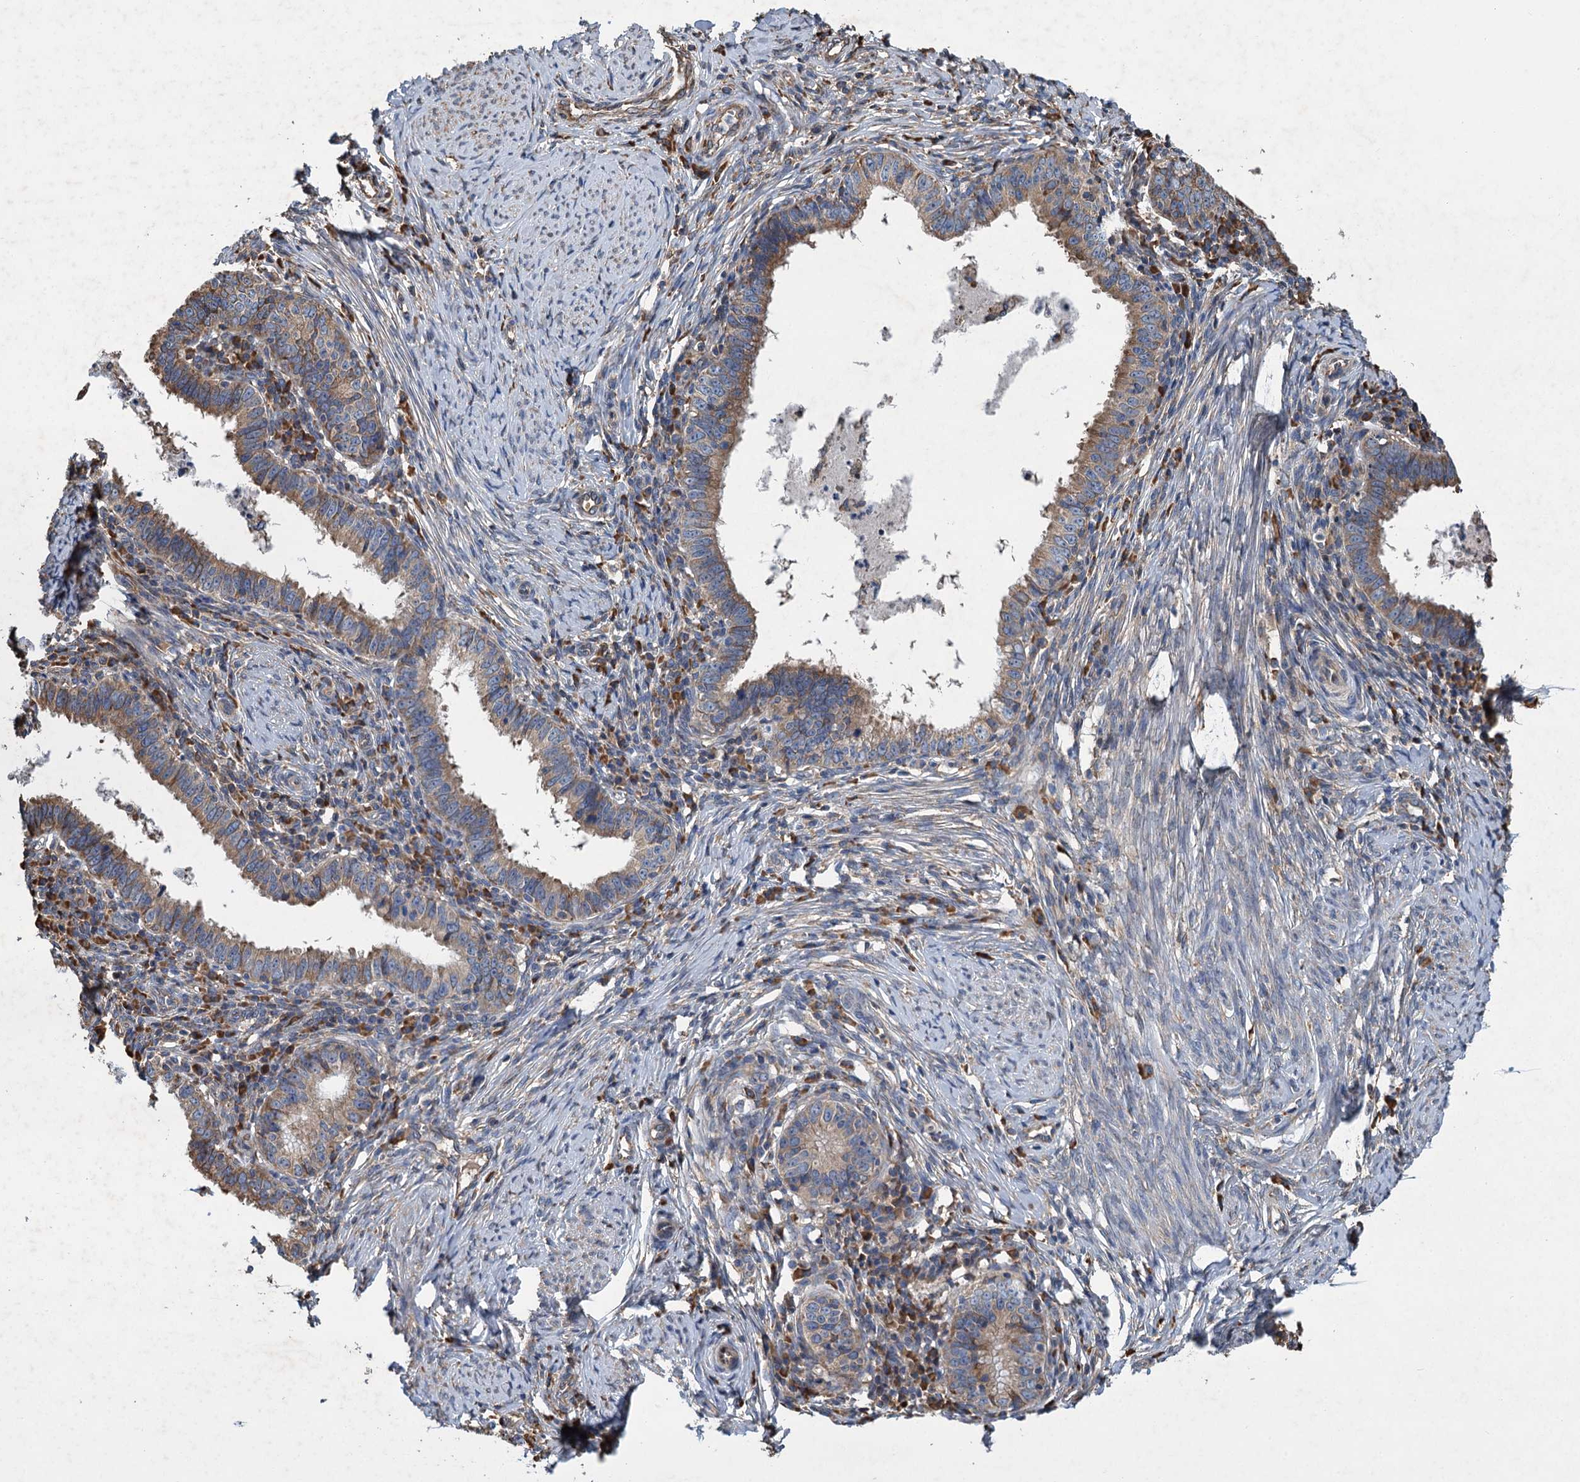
{"staining": {"intensity": "moderate", "quantity": ">75%", "location": "cytoplasmic/membranous"}, "tissue": "cervical cancer", "cell_type": "Tumor cells", "image_type": "cancer", "snomed": [{"axis": "morphology", "description": "Adenocarcinoma, NOS"}, {"axis": "topography", "description": "Cervix"}], "caption": "About >75% of tumor cells in cervical cancer (adenocarcinoma) show moderate cytoplasmic/membranous protein staining as visualized by brown immunohistochemical staining.", "gene": "LINS1", "patient": {"sex": "female", "age": 36}}